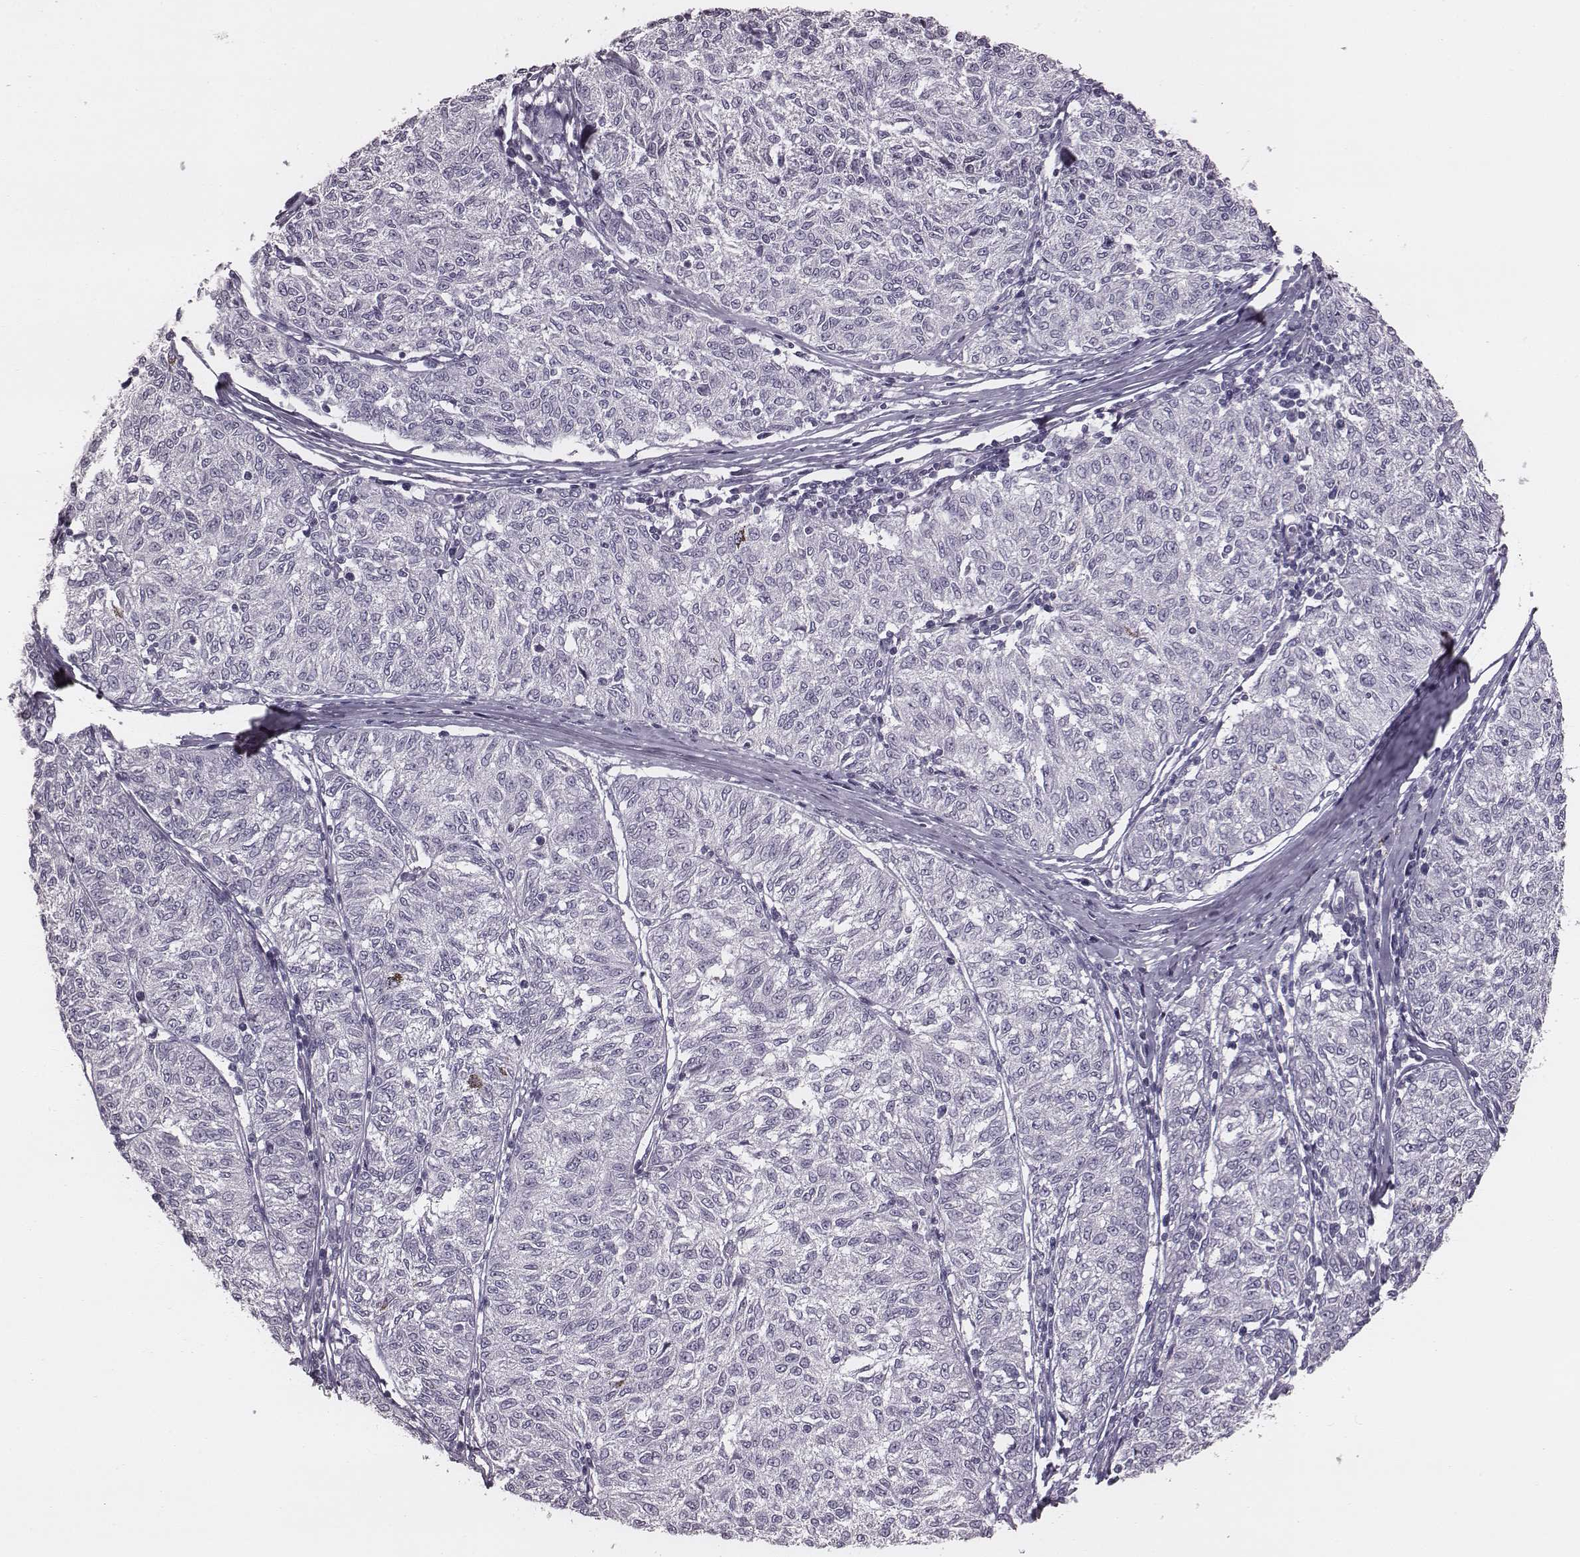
{"staining": {"intensity": "negative", "quantity": "none", "location": "none"}, "tissue": "melanoma", "cell_type": "Tumor cells", "image_type": "cancer", "snomed": [{"axis": "morphology", "description": "Malignant melanoma, NOS"}, {"axis": "topography", "description": "Skin"}], "caption": "Protein analysis of malignant melanoma displays no significant staining in tumor cells.", "gene": "PDE8B", "patient": {"sex": "female", "age": 72}}